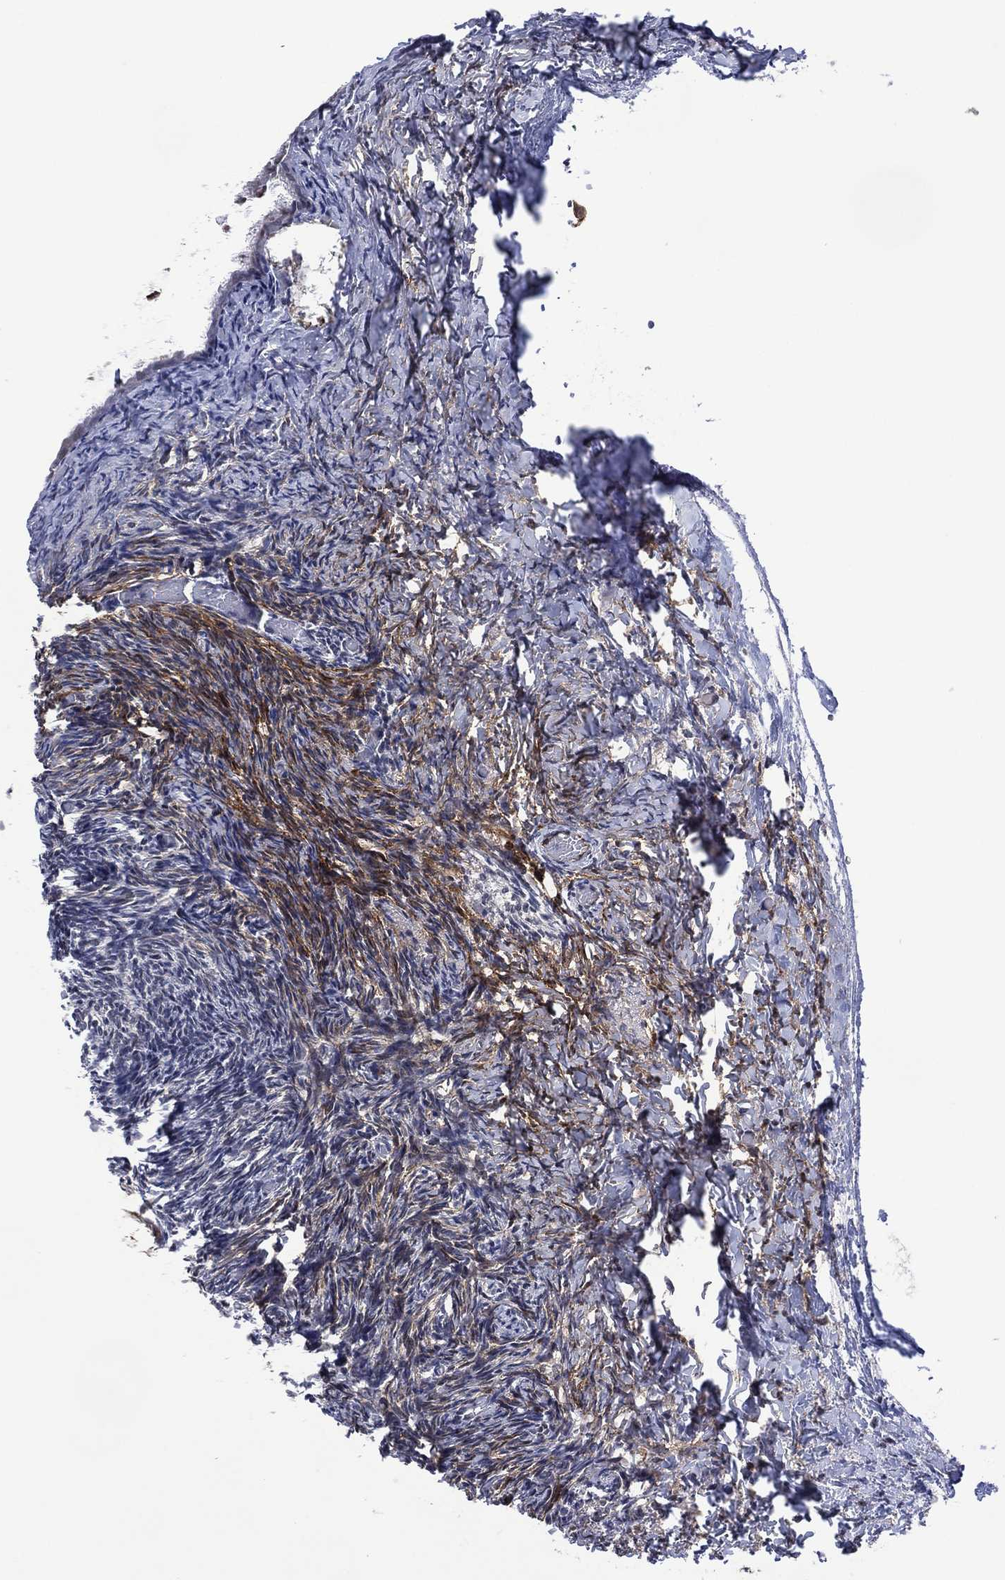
{"staining": {"intensity": "moderate", "quantity": "<25%", "location": "cytoplasmic/membranous"}, "tissue": "ovary", "cell_type": "Ovarian stroma cells", "image_type": "normal", "snomed": [{"axis": "morphology", "description": "Normal tissue, NOS"}, {"axis": "topography", "description": "Ovary"}], "caption": "Normal ovary demonstrates moderate cytoplasmic/membranous expression in about <25% of ovarian stroma cells, visualized by immunohistochemistry.", "gene": "DPP4", "patient": {"sex": "female", "age": 39}}